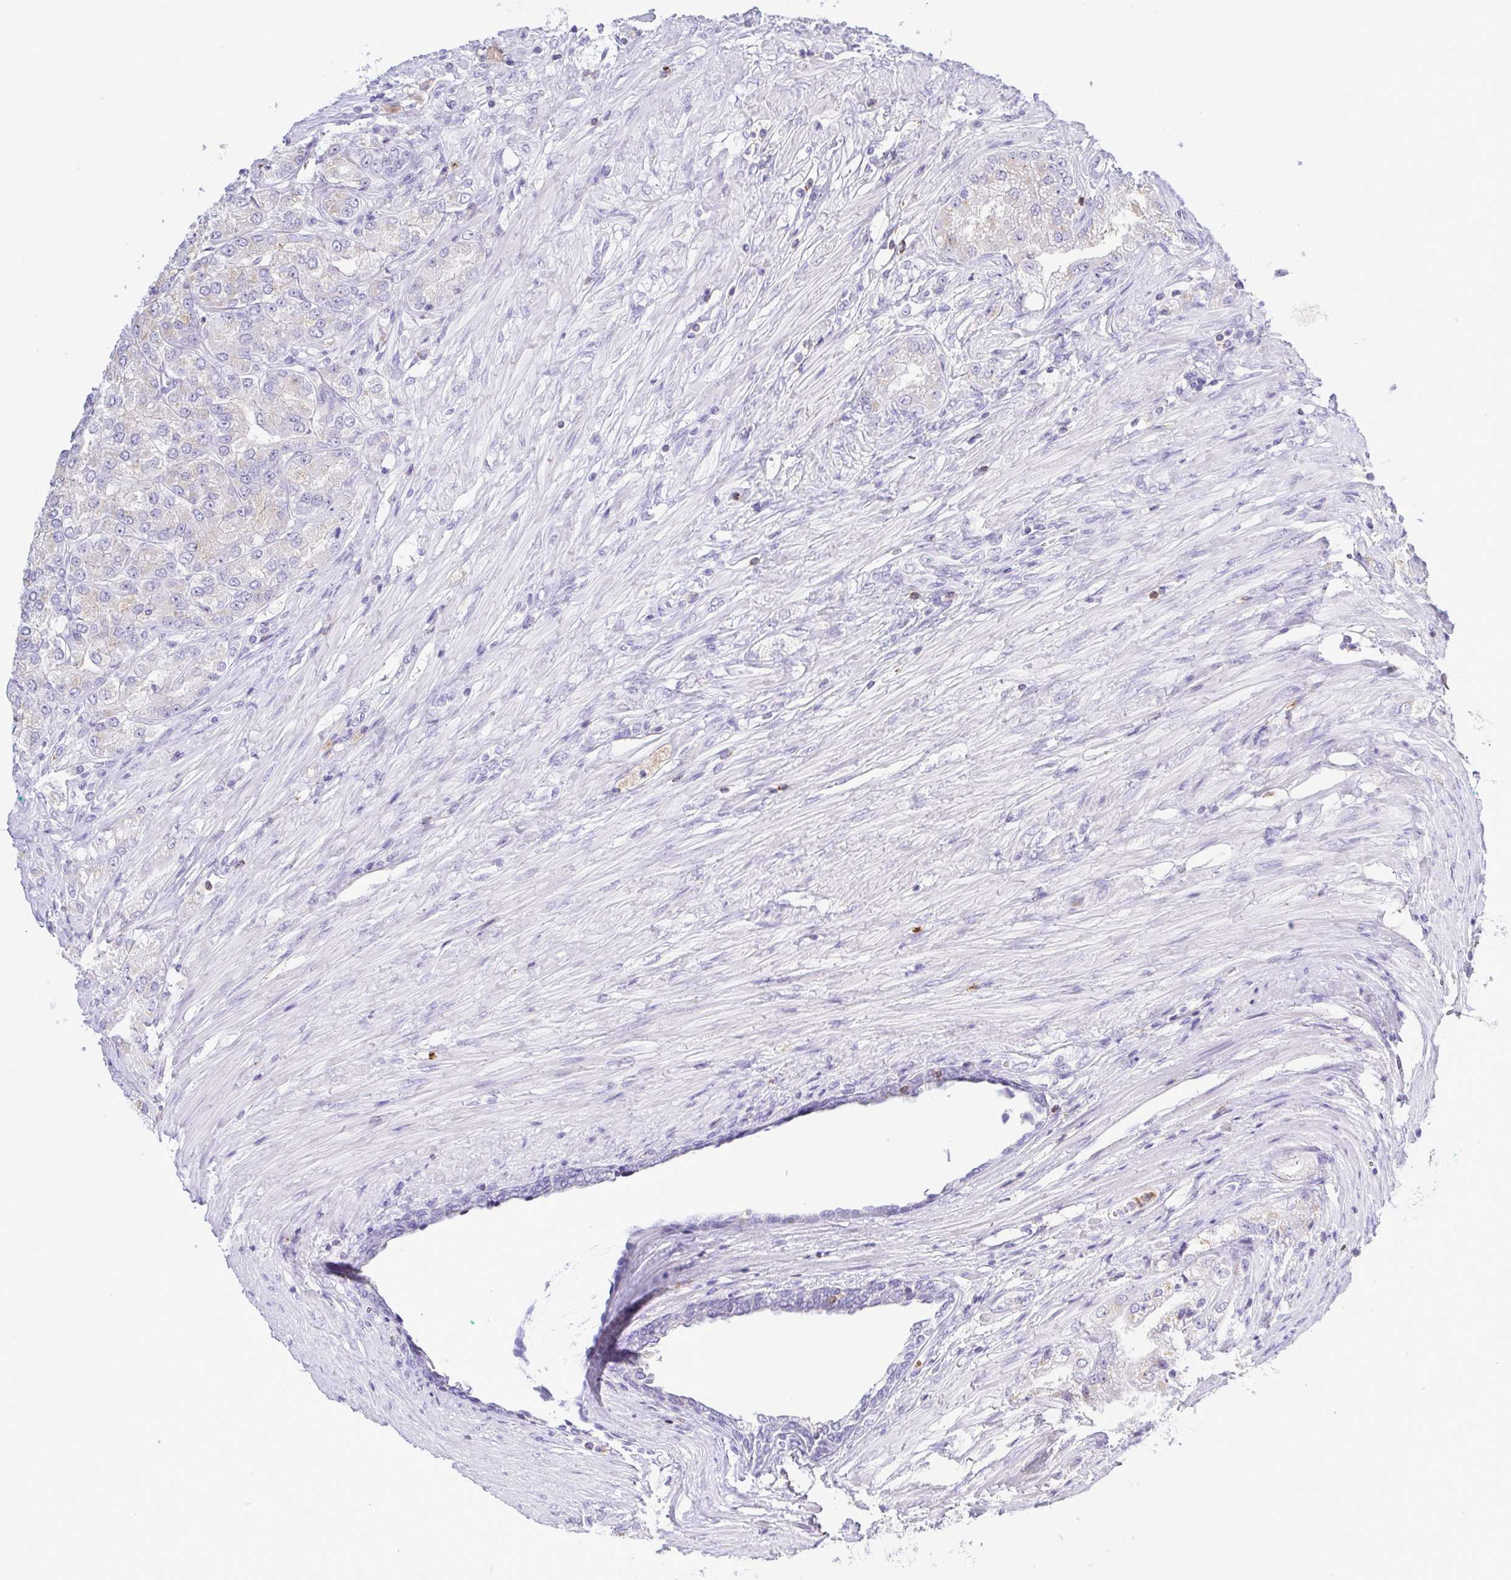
{"staining": {"intensity": "negative", "quantity": "none", "location": "none"}, "tissue": "prostate cancer", "cell_type": "Tumor cells", "image_type": "cancer", "snomed": [{"axis": "morphology", "description": "Adenocarcinoma, High grade"}, {"axis": "topography", "description": "Prostate"}], "caption": "An immunohistochemistry micrograph of prostate cancer is shown. There is no staining in tumor cells of prostate cancer.", "gene": "PGLYRP1", "patient": {"sex": "male", "age": 61}}